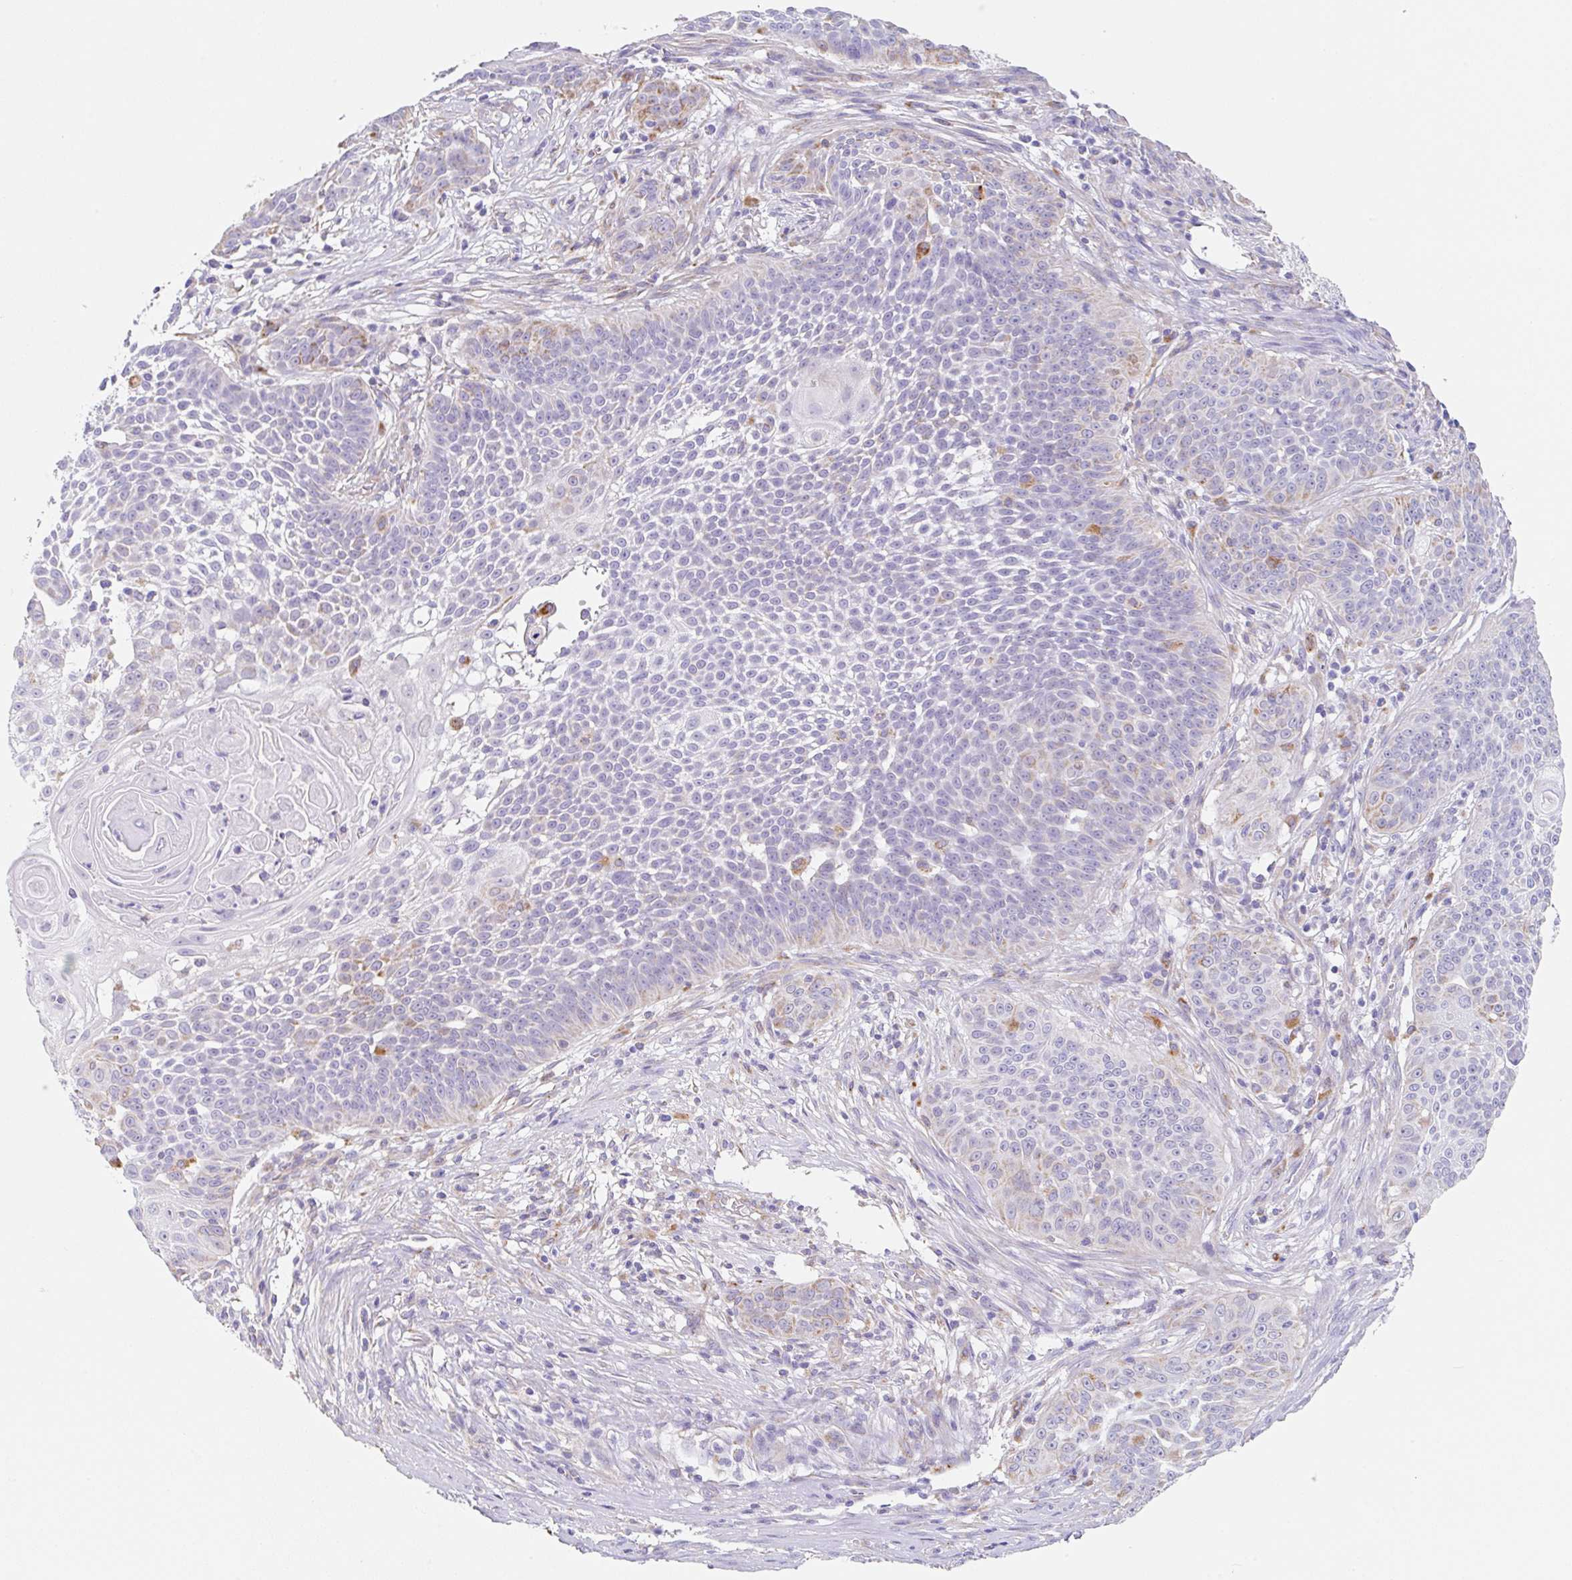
{"staining": {"intensity": "moderate", "quantity": "25%-75%", "location": "cytoplasmic/membranous"}, "tissue": "skin cancer", "cell_type": "Tumor cells", "image_type": "cancer", "snomed": [{"axis": "morphology", "description": "Squamous cell carcinoma, NOS"}, {"axis": "topography", "description": "Skin"}], "caption": "IHC (DAB) staining of skin squamous cell carcinoma shows moderate cytoplasmic/membranous protein staining in about 25%-75% of tumor cells.", "gene": "DKK4", "patient": {"sex": "male", "age": 24}}